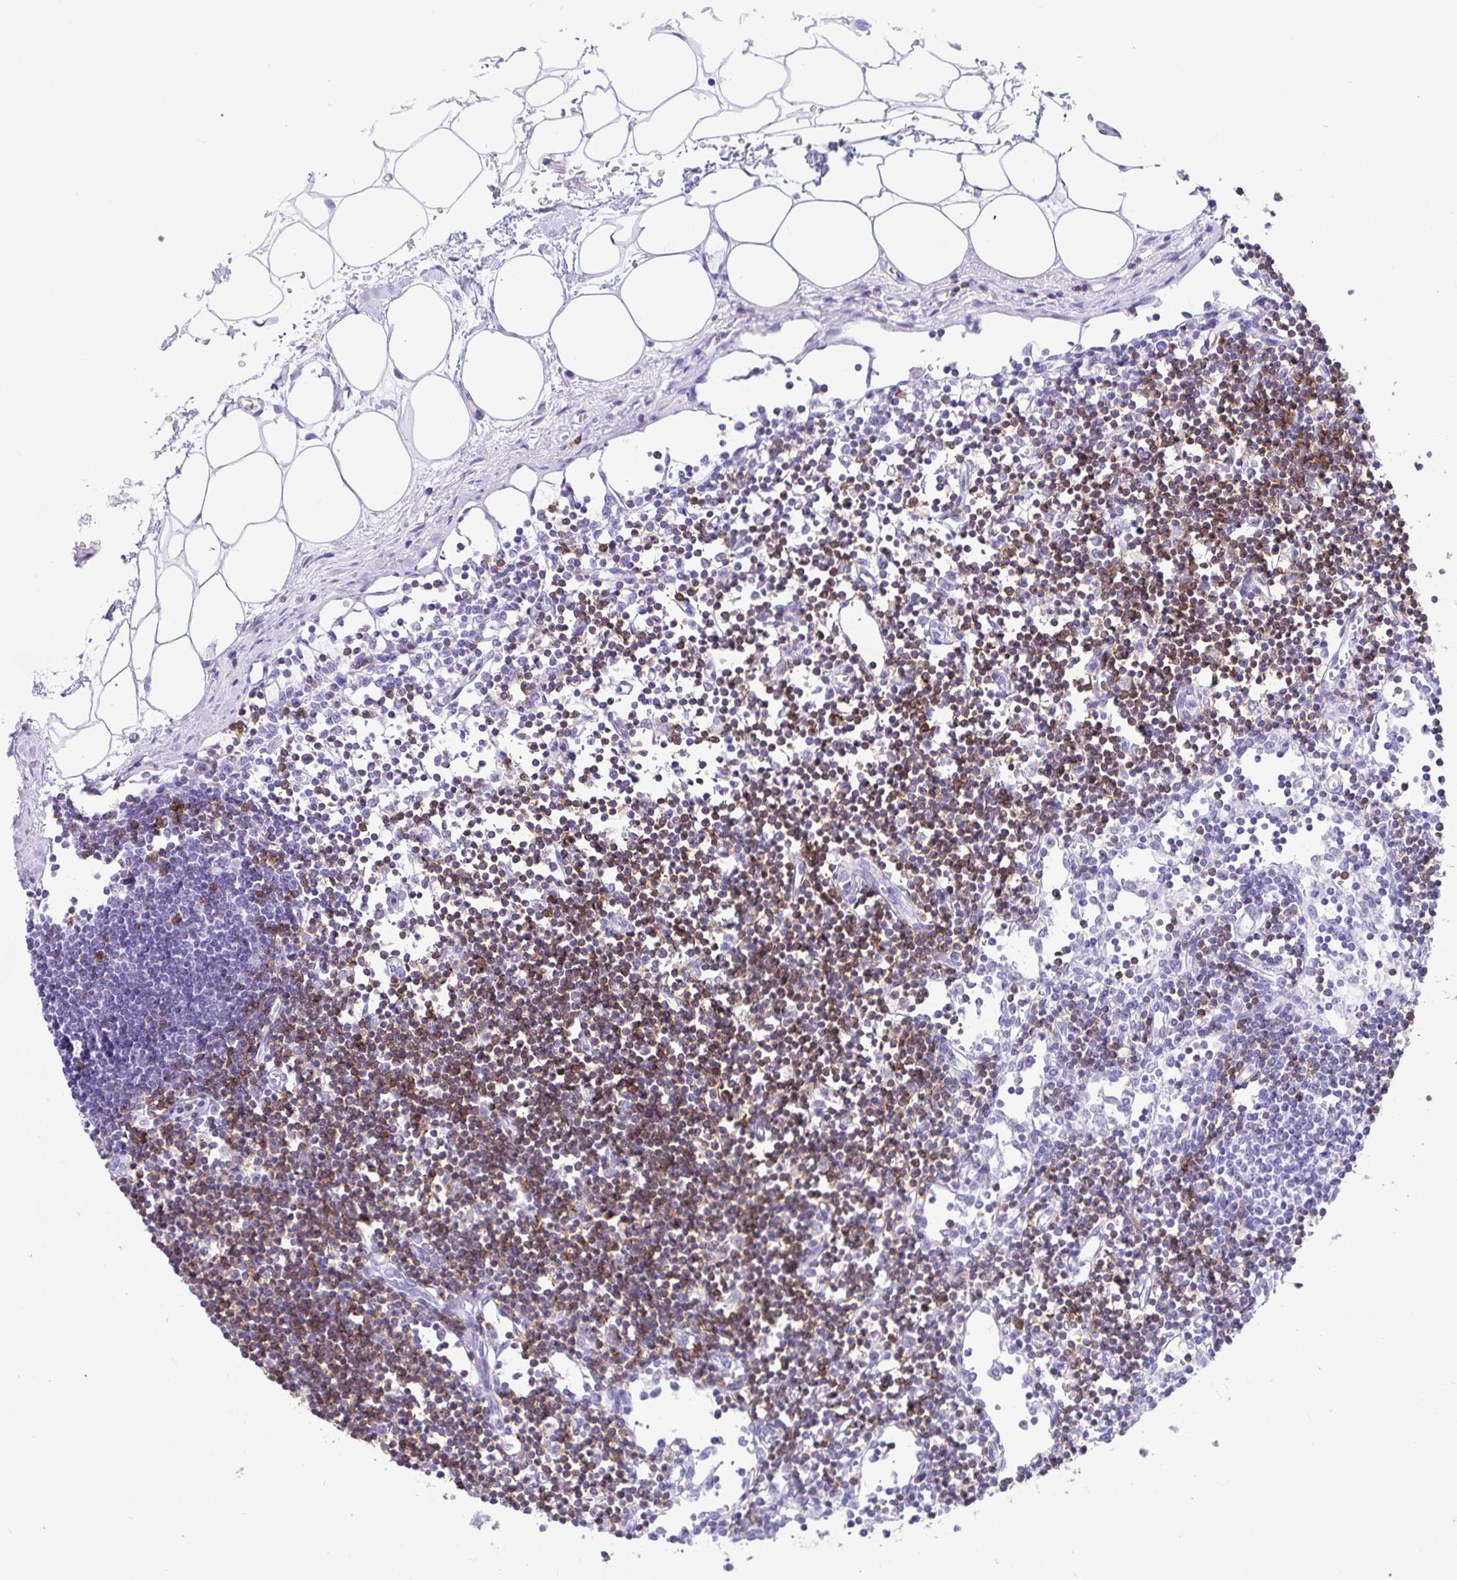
{"staining": {"intensity": "moderate", "quantity": "<25%", "location": "cytoplasmic/membranous"}, "tissue": "lymph node", "cell_type": "Germinal center cells", "image_type": "normal", "snomed": [{"axis": "morphology", "description": "Normal tissue, NOS"}, {"axis": "topography", "description": "Lymph node"}], "caption": "Protein expression analysis of normal human lymph node reveals moderate cytoplasmic/membranous expression in approximately <25% of germinal center cells.", "gene": "CD5", "patient": {"sex": "female", "age": 65}}